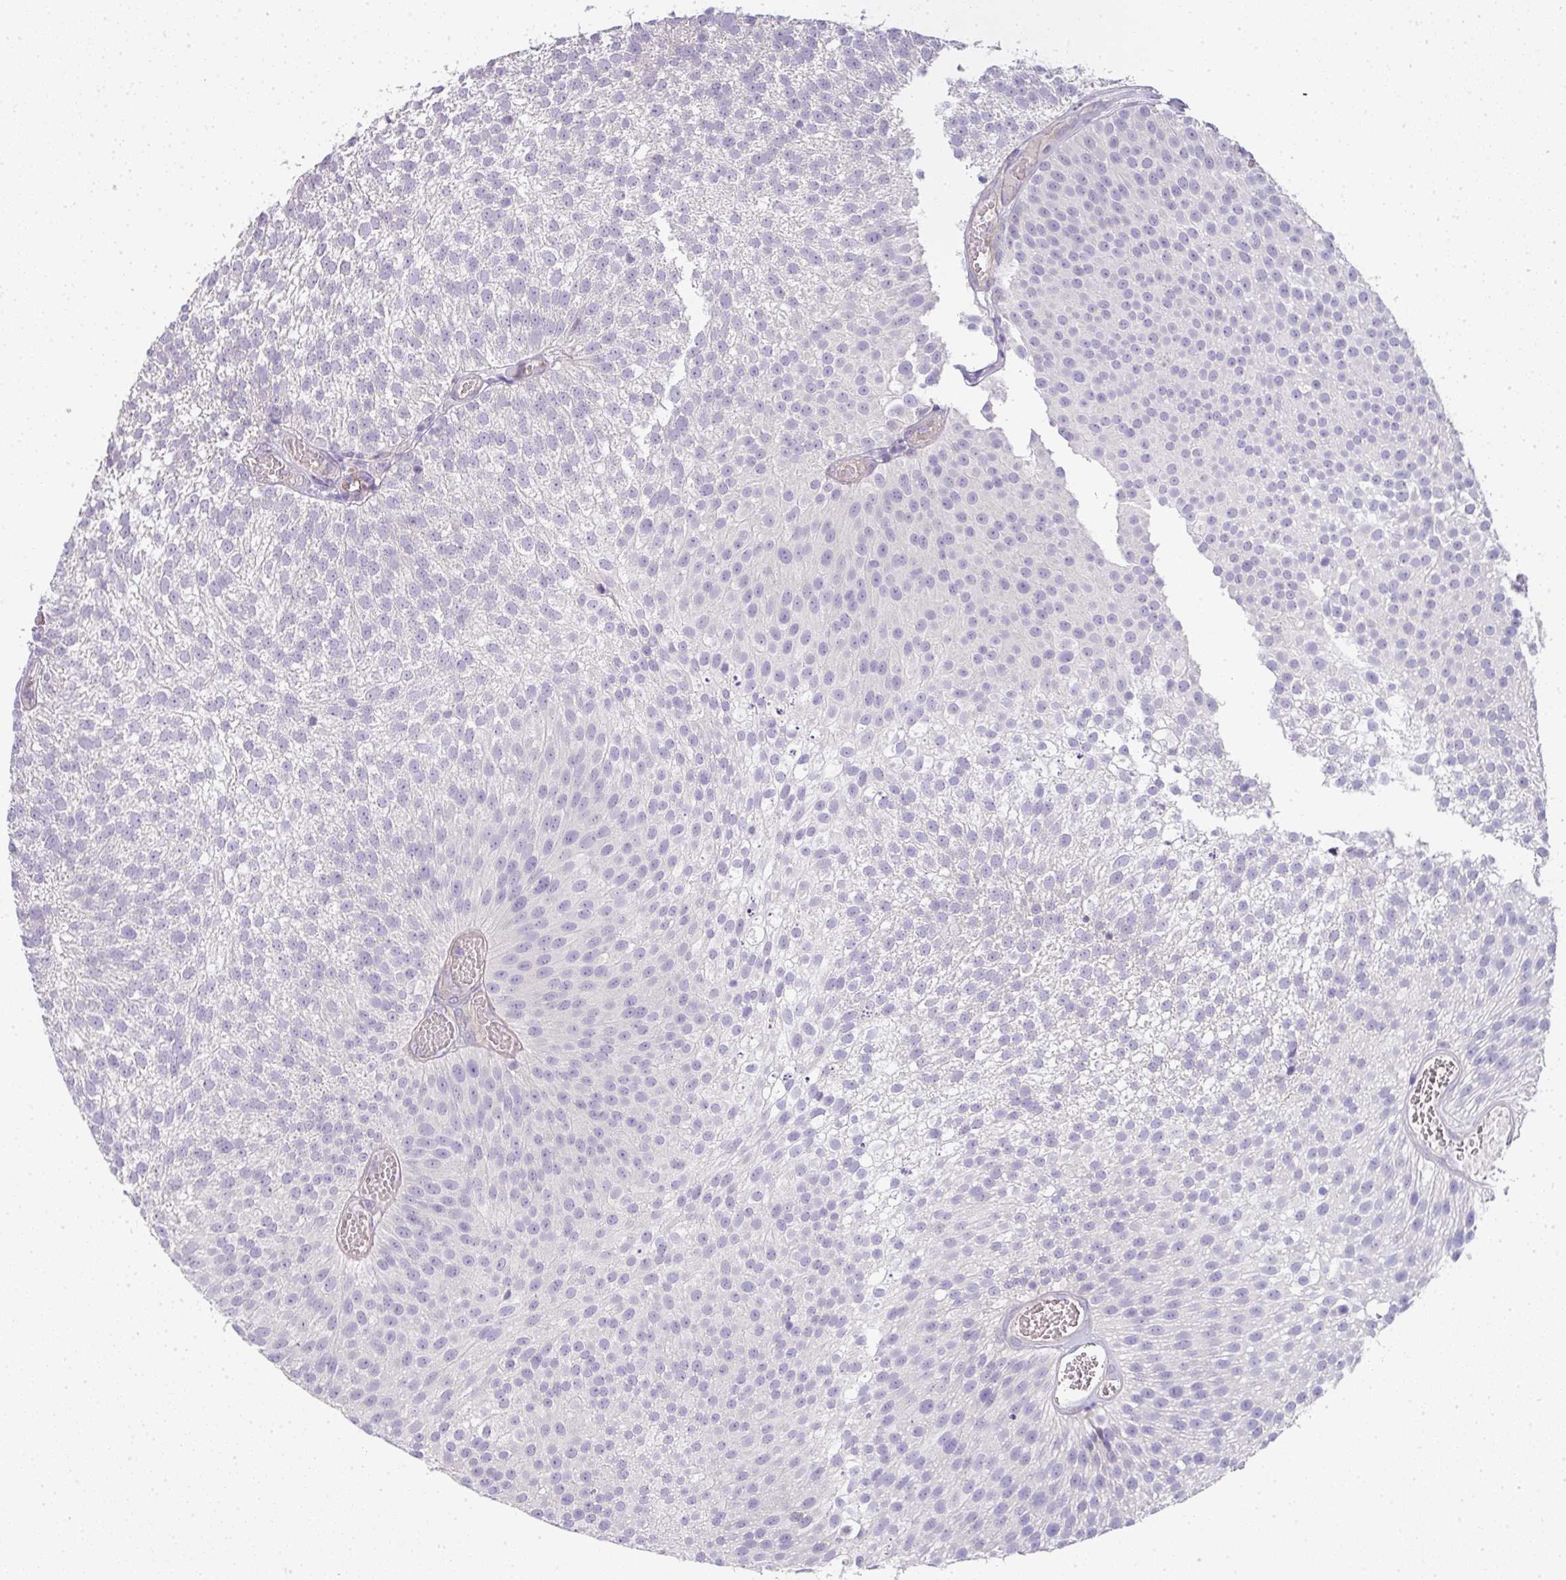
{"staining": {"intensity": "negative", "quantity": "none", "location": "none"}, "tissue": "urothelial cancer", "cell_type": "Tumor cells", "image_type": "cancer", "snomed": [{"axis": "morphology", "description": "Urothelial carcinoma, Low grade"}, {"axis": "topography", "description": "Urinary bladder"}], "caption": "A high-resolution photomicrograph shows immunohistochemistry staining of urothelial cancer, which displays no significant positivity in tumor cells.", "gene": "HHEX", "patient": {"sex": "female", "age": 79}}